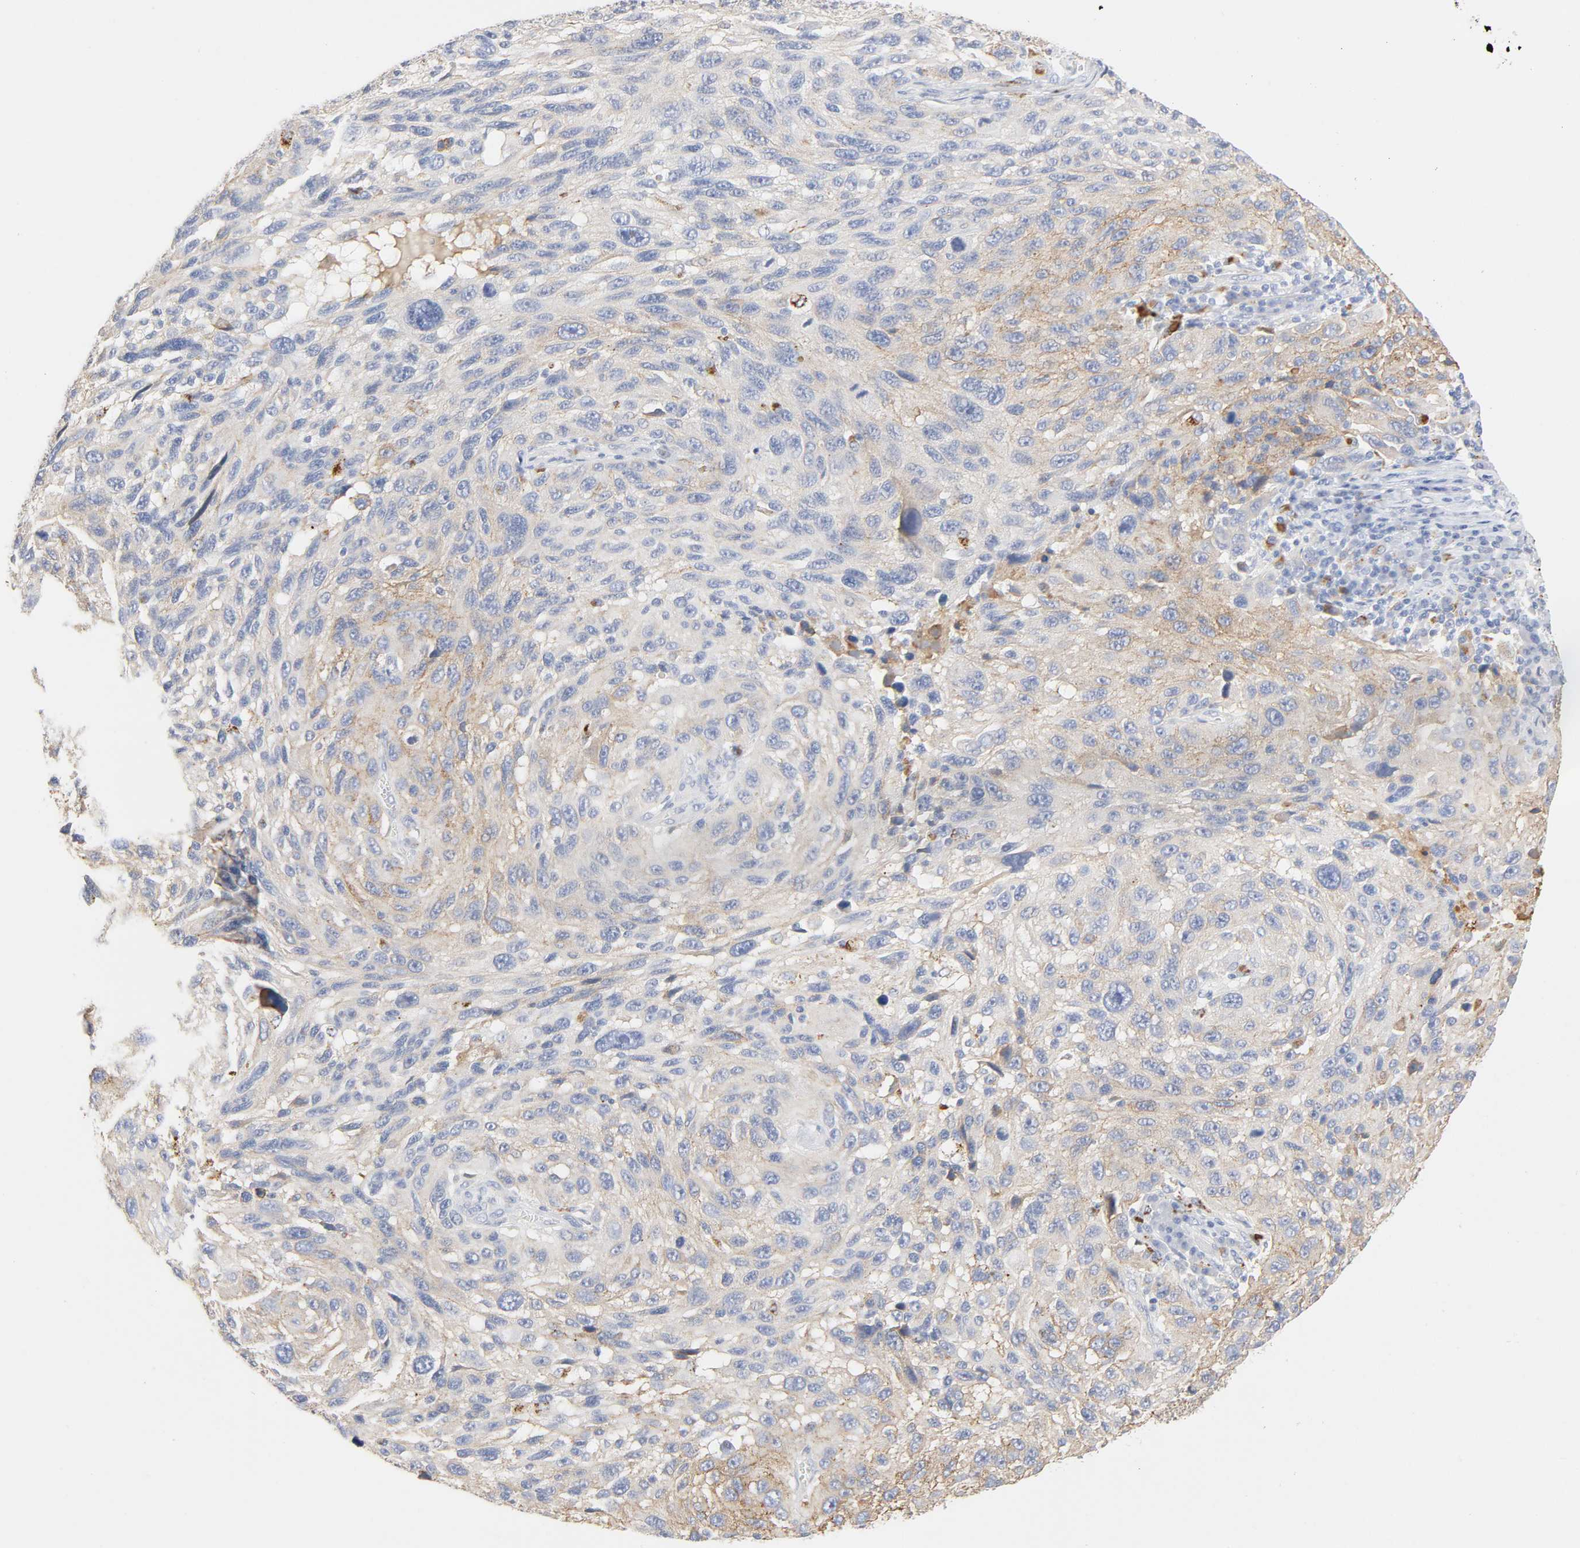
{"staining": {"intensity": "weak", "quantity": "25%-75%", "location": "cytoplasmic/membranous"}, "tissue": "melanoma", "cell_type": "Tumor cells", "image_type": "cancer", "snomed": [{"axis": "morphology", "description": "Malignant melanoma, NOS"}, {"axis": "topography", "description": "Skin"}], "caption": "IHC histopathology image of neoplastic tissue: human malignant melanoma stained using immunohistochemistry demonstrates low levels of weak protein expression localized specifically in the cytoplasmic/membranous of tumor cells, appearing as a cytoplasmic/membranous brown color.", "gene": "MAGEB17", "patient": {"sex": "male", "age": 53}}